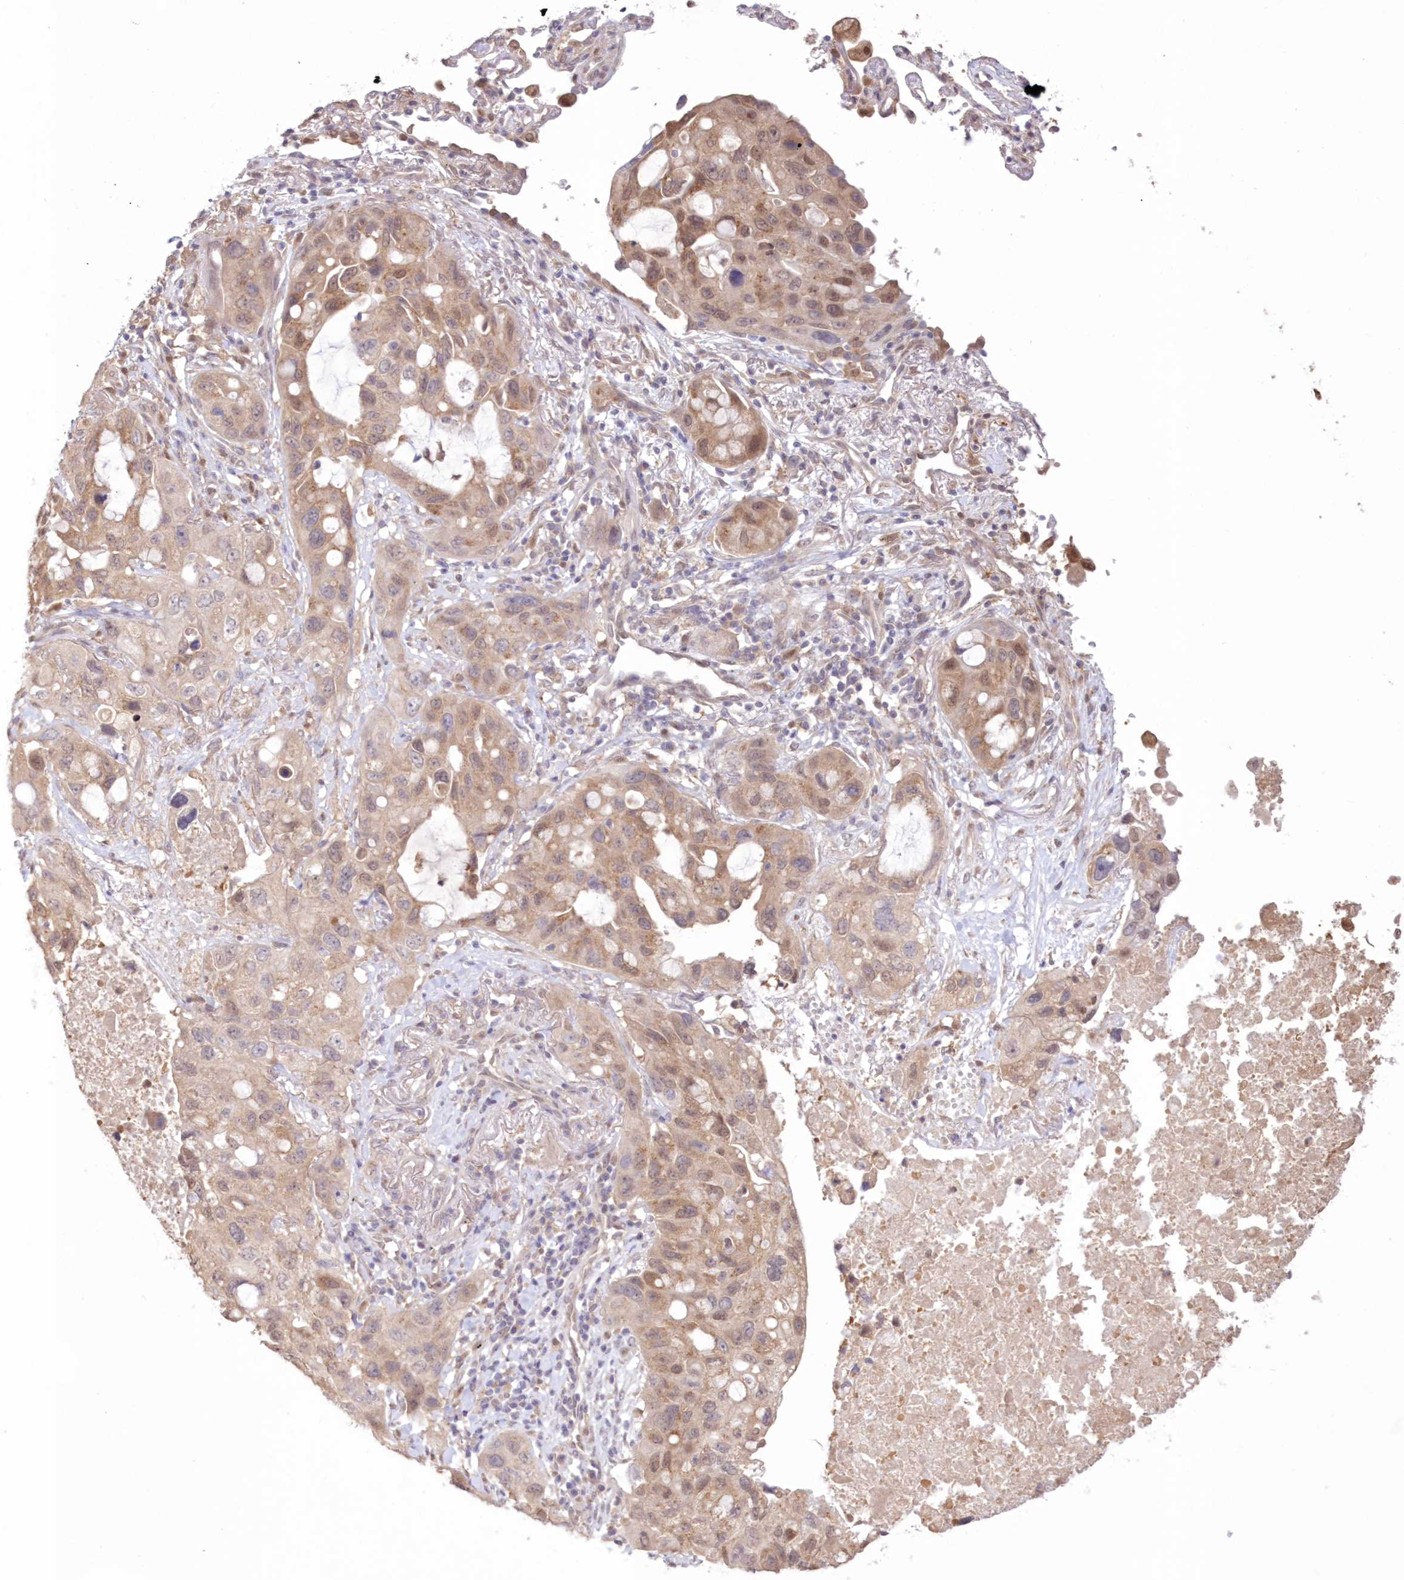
{"staining": {"intensity": "weak", "quantity": ">75%", "location": "cytoplasmic/membranous,nuclear"}, "tissue": "lung cancer", "cell_type": "Tumor cells", "image_type": "cancer", "snomed": [{"axis": "morphology", "description": "Squamous cell carcinoma, NOS"}, {"axis": "topography", "description": "Lung"}], "caption": "Immunohistochemistry micrograph of squamous cell carcinoma (lung) stained for a protein (brown), which demonstrates low levels of weak cytoplasmic/membranous and nuclear expression in about >75% of tumor cells.", "gene": "RNPEP", "patient": {"sex": "female", "age": 73}}